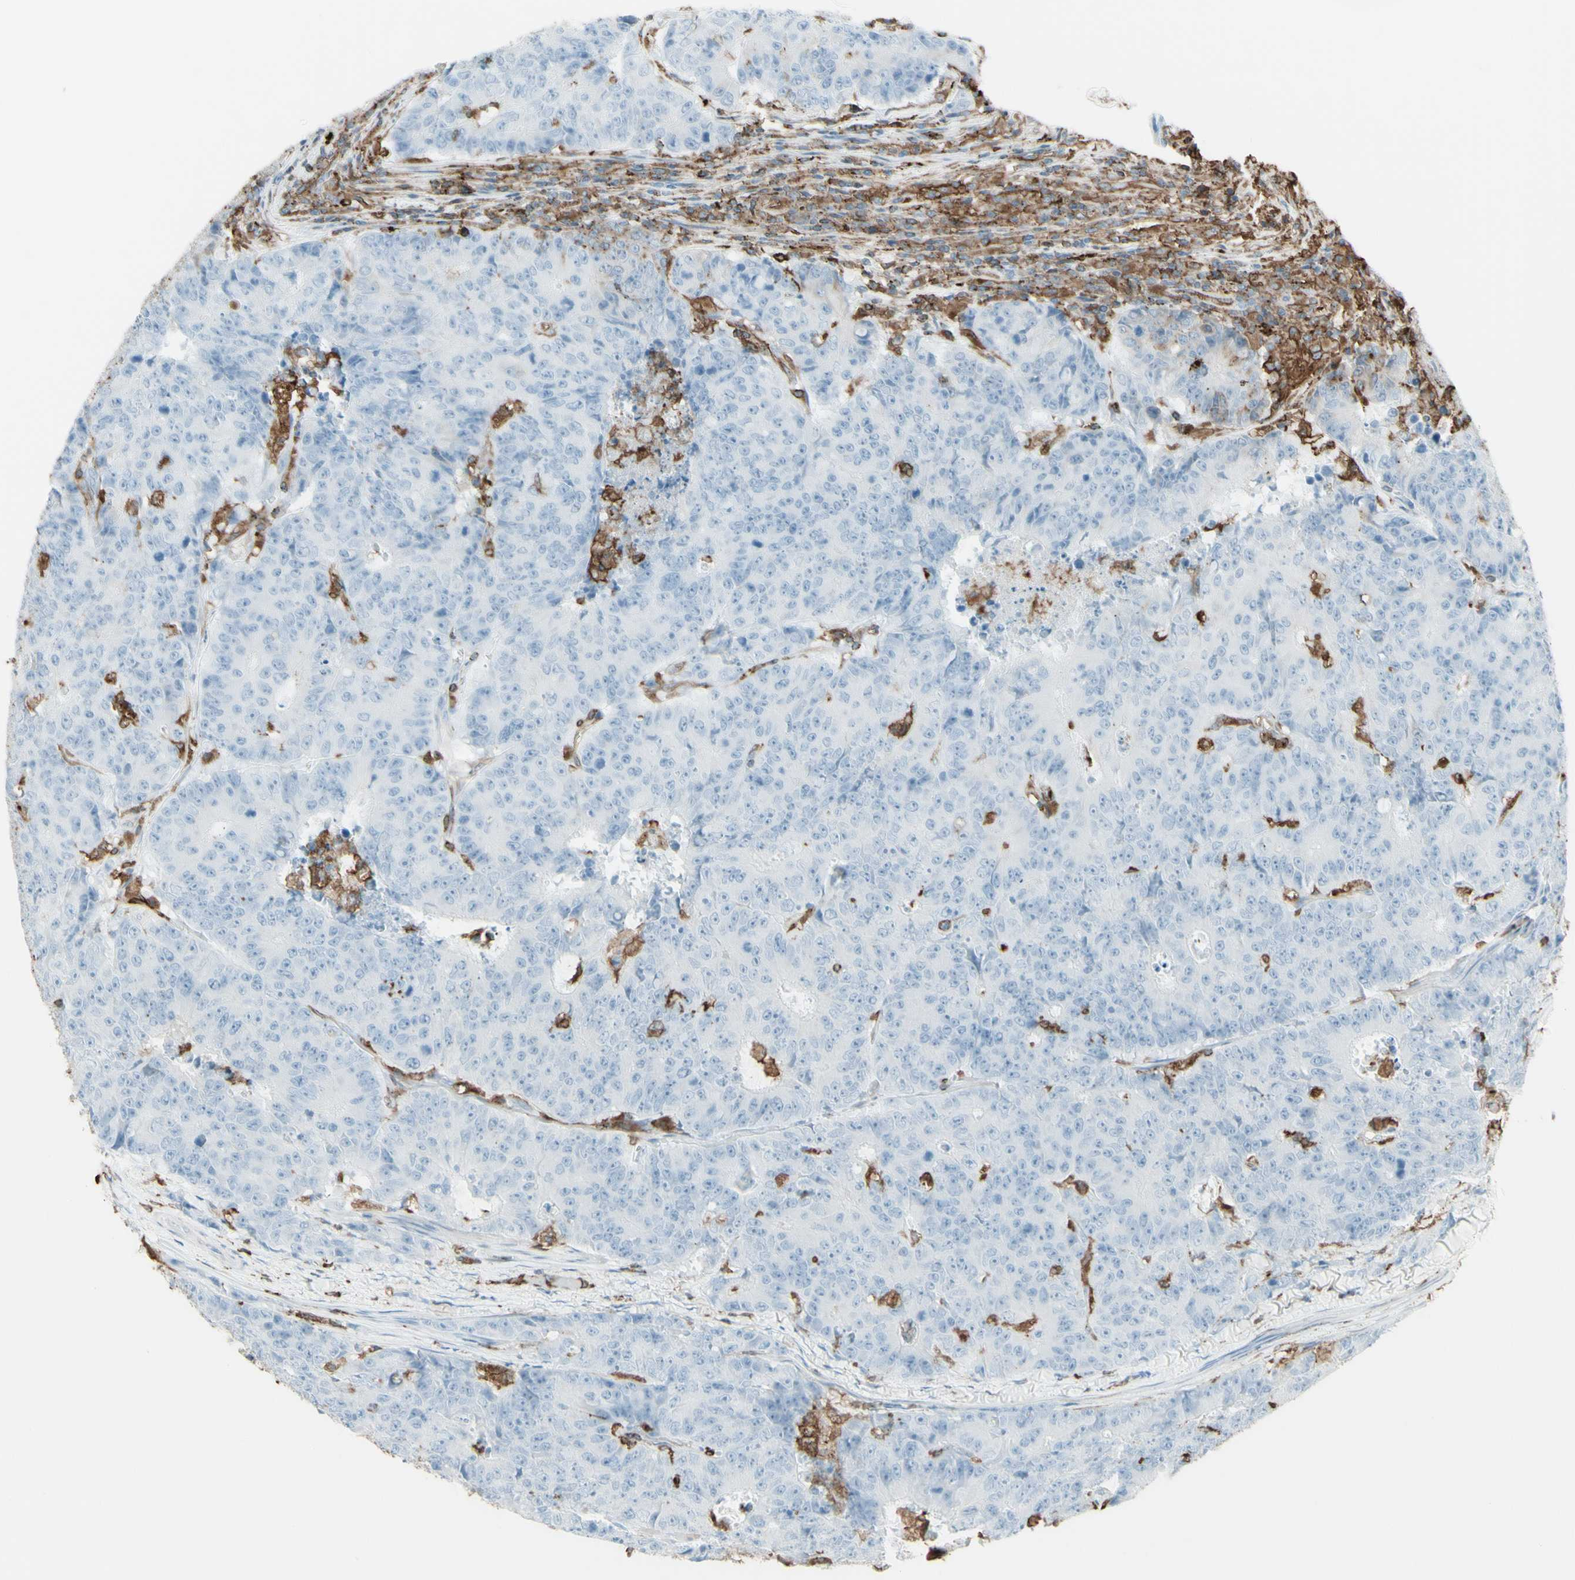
{"staining": {"intensity": "negative", "quantity": "none", "location": "none"}, "tissue": "colorectal cancer", "cell_type": "Tumor cells", "image_type": "cancer", "snomed": [{"axis": "morphology", "description": "Adenocarcinoma, NOS"}, {"axis": "topography", "description": "Colon"}], "caption": "DAB immunohistochemical staining of human colorectal cancer reveals no significant positivity in tumor cells.", "gene": "HLA-DPB1", "patient": {"sex": "female", "age": 86}}